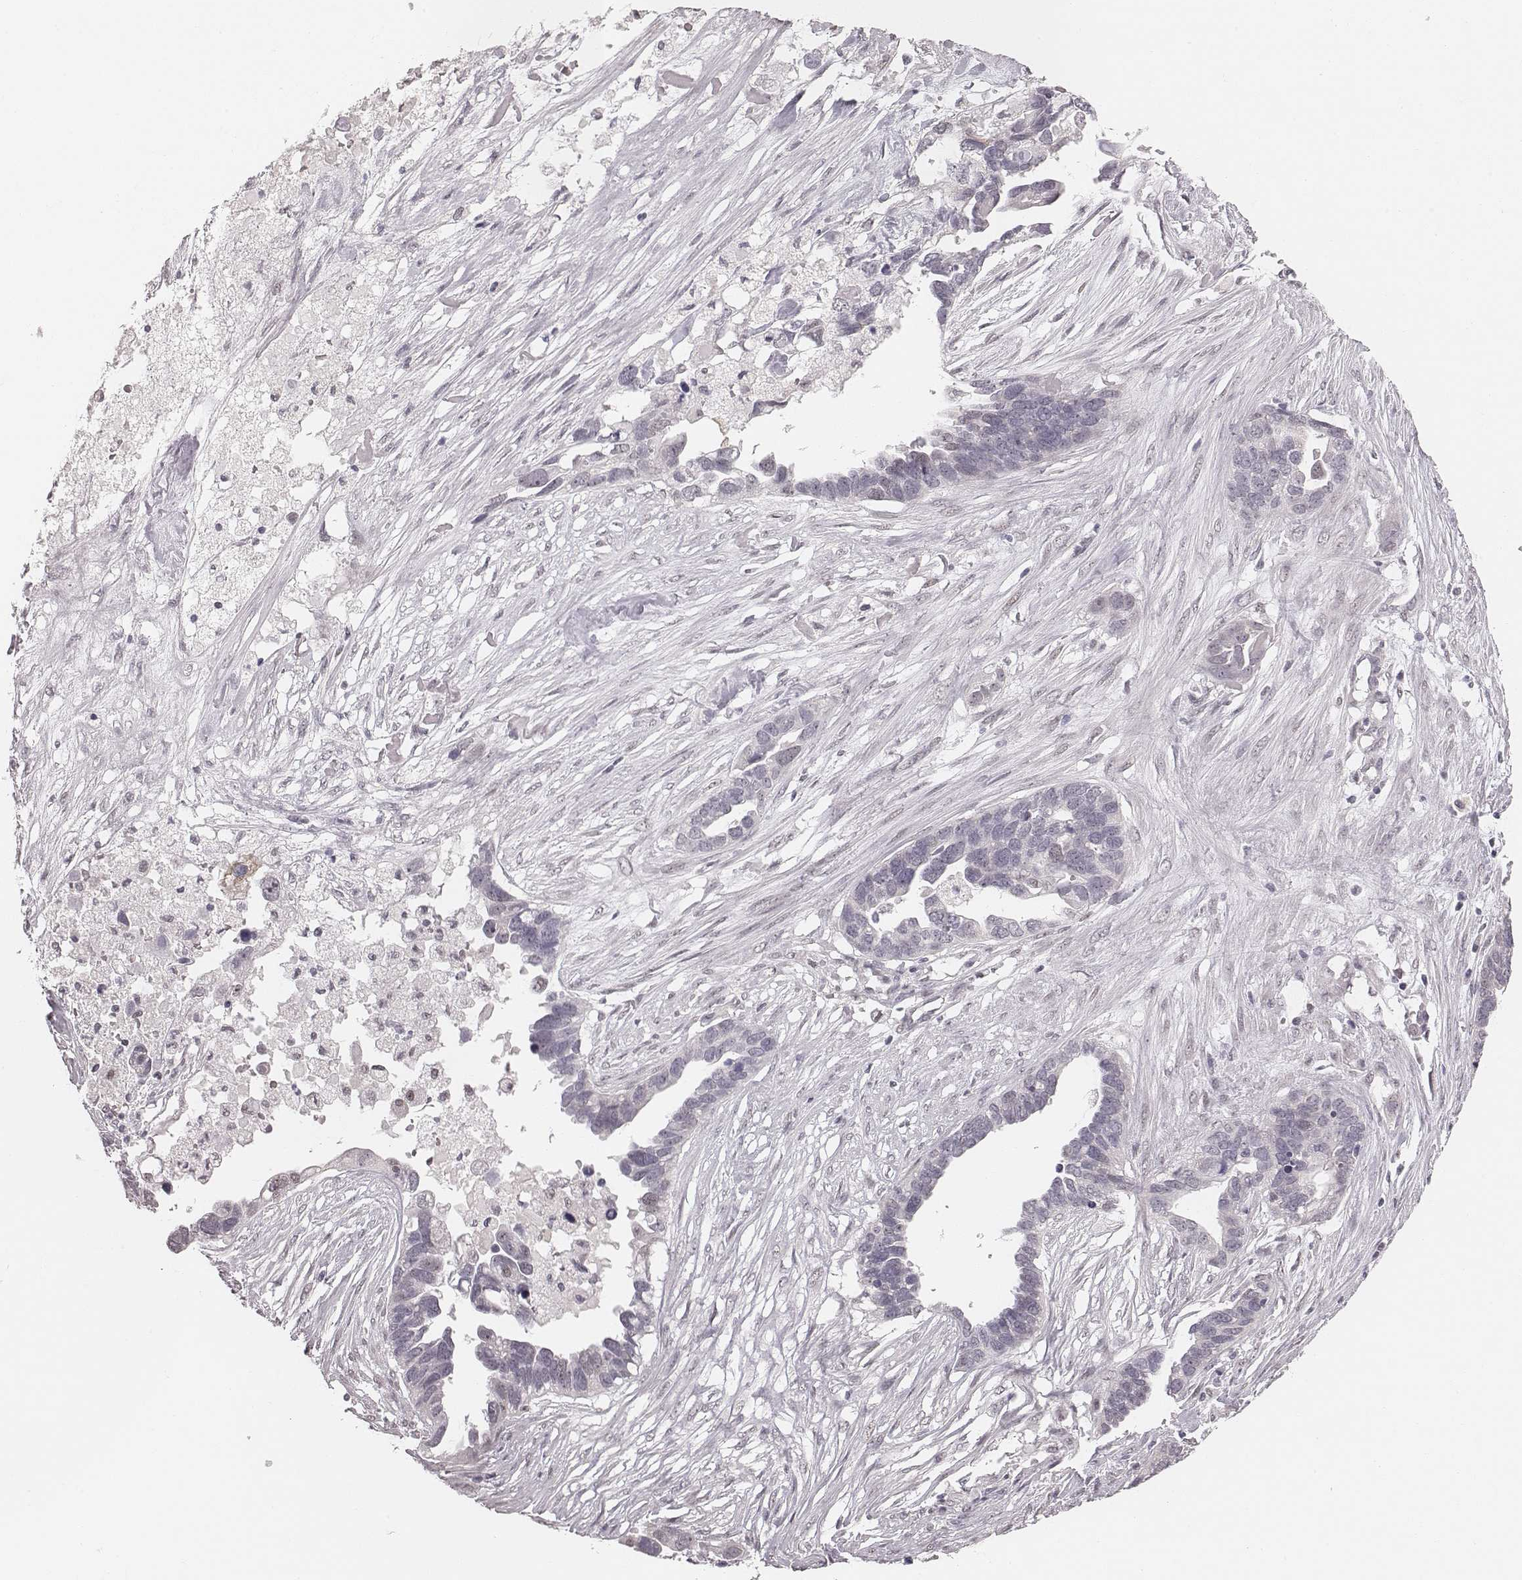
{"staining": {"intensity": "negative", "quantity": "none", "location": "none"}, "tissue": "ovarian cancer", "cell_type": "Tumor cells", "image_type": "cancer", "snomed": [{"axis": "morphology", "description": "Cystadenocarcinoma, serous, NOS"}, {"axis": "topography", "description": "Ovary"}], "caption": "Immunohistochemistry histopathology image of human ovarian serous cystadenocarcinoma stained for a protein (brown), which shows no positivity in tumor cells.", "gene": "RPGRIP1", "patient": {"sex": "female", "age": 54}}